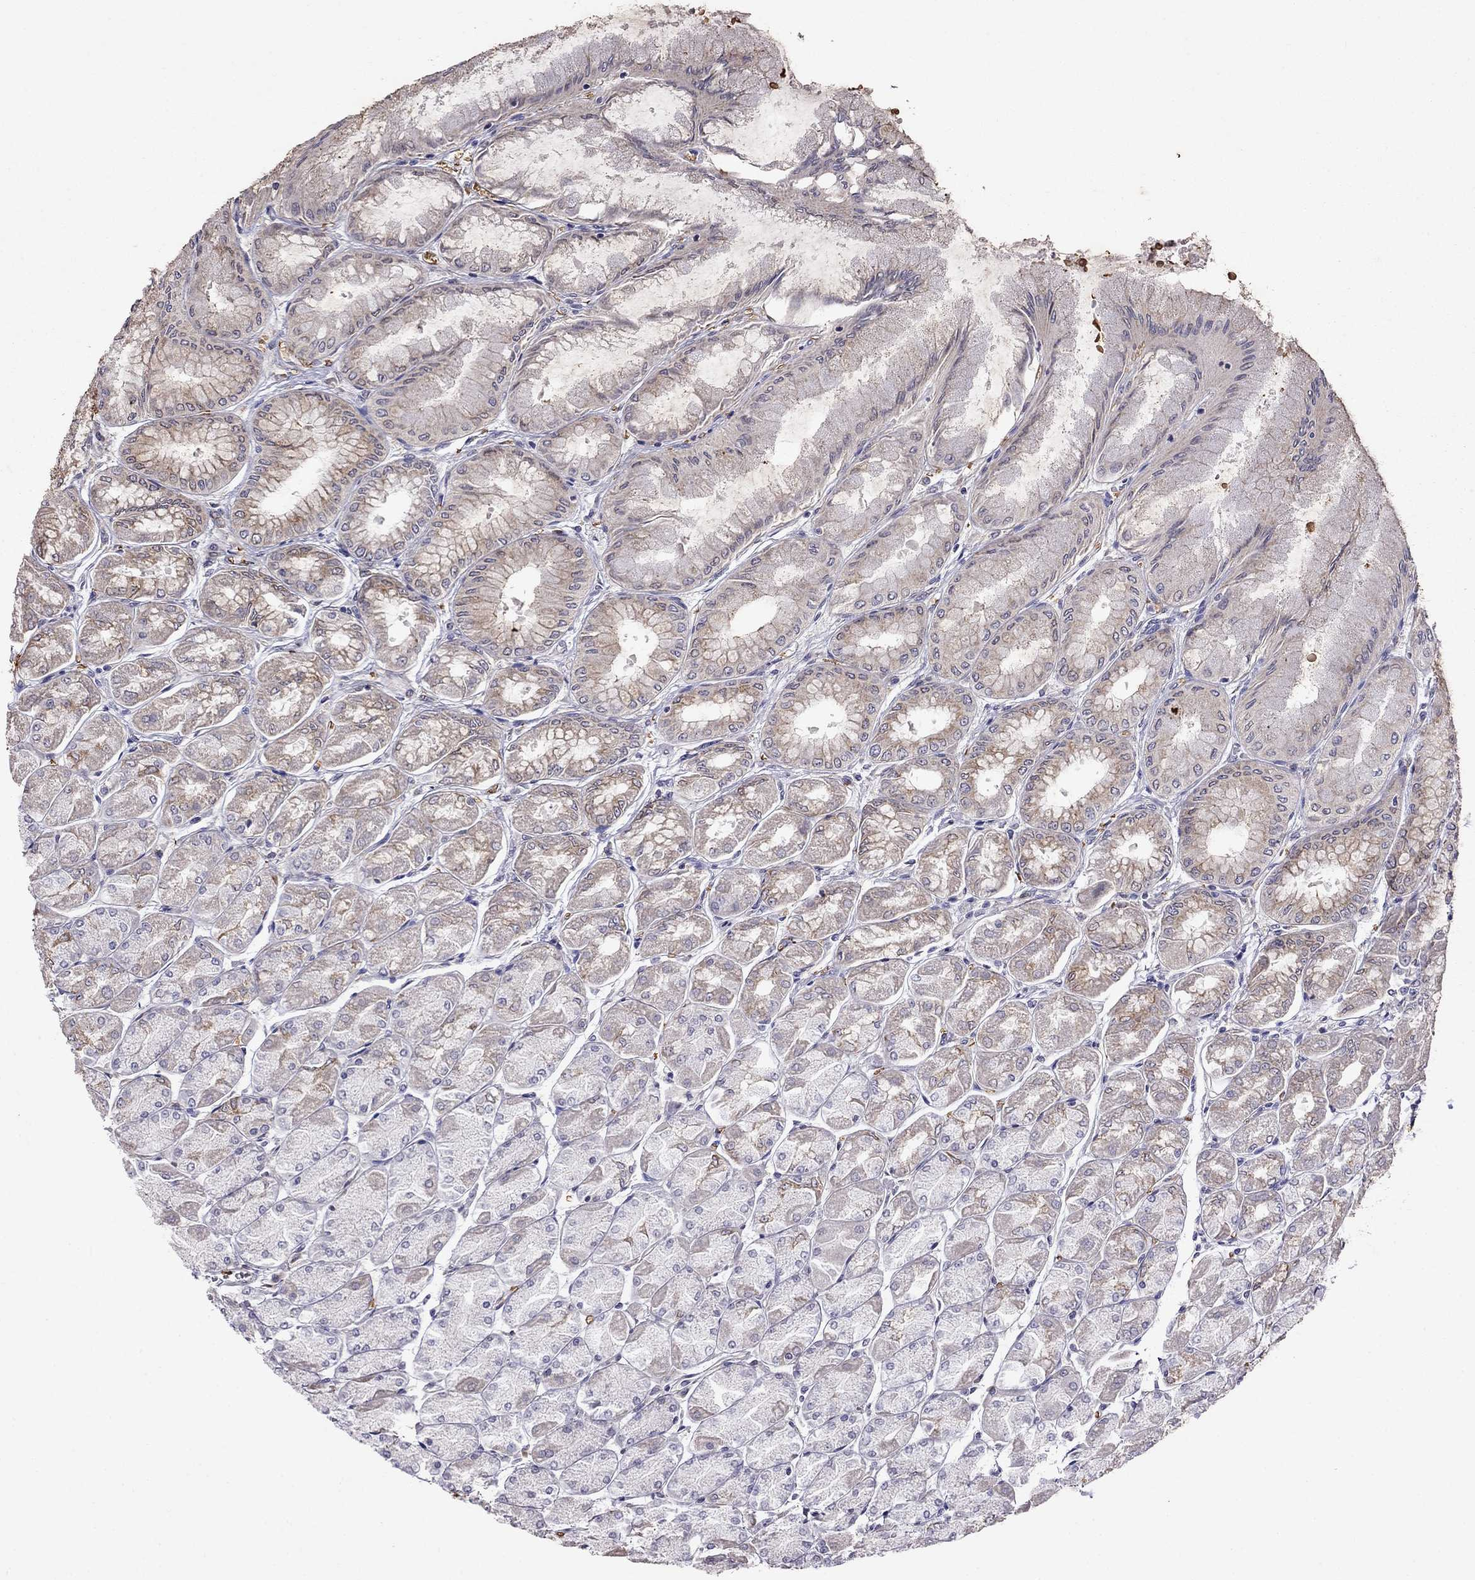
{"staining": {"intensity": "strong", "quantity": "25%-75%", "location": "cytoplasmic/membranous"}, "tissue": "stomach", "cell_type": "Glandular cells", "image_type": "normal", "snomed": [{"axis": "morphology", "description": "Normal tissue, NOS"}, {"axis": "topography", "description": "Stomach, upper"}], "caption": "Immunohistochemical staining of normal human stomach displays strong cytoplasmic/membranous protein positivity in about 25%-75% of glandular cells.", "gene": "ADAM28", "patient": {"sex": "male", "age": 60}}